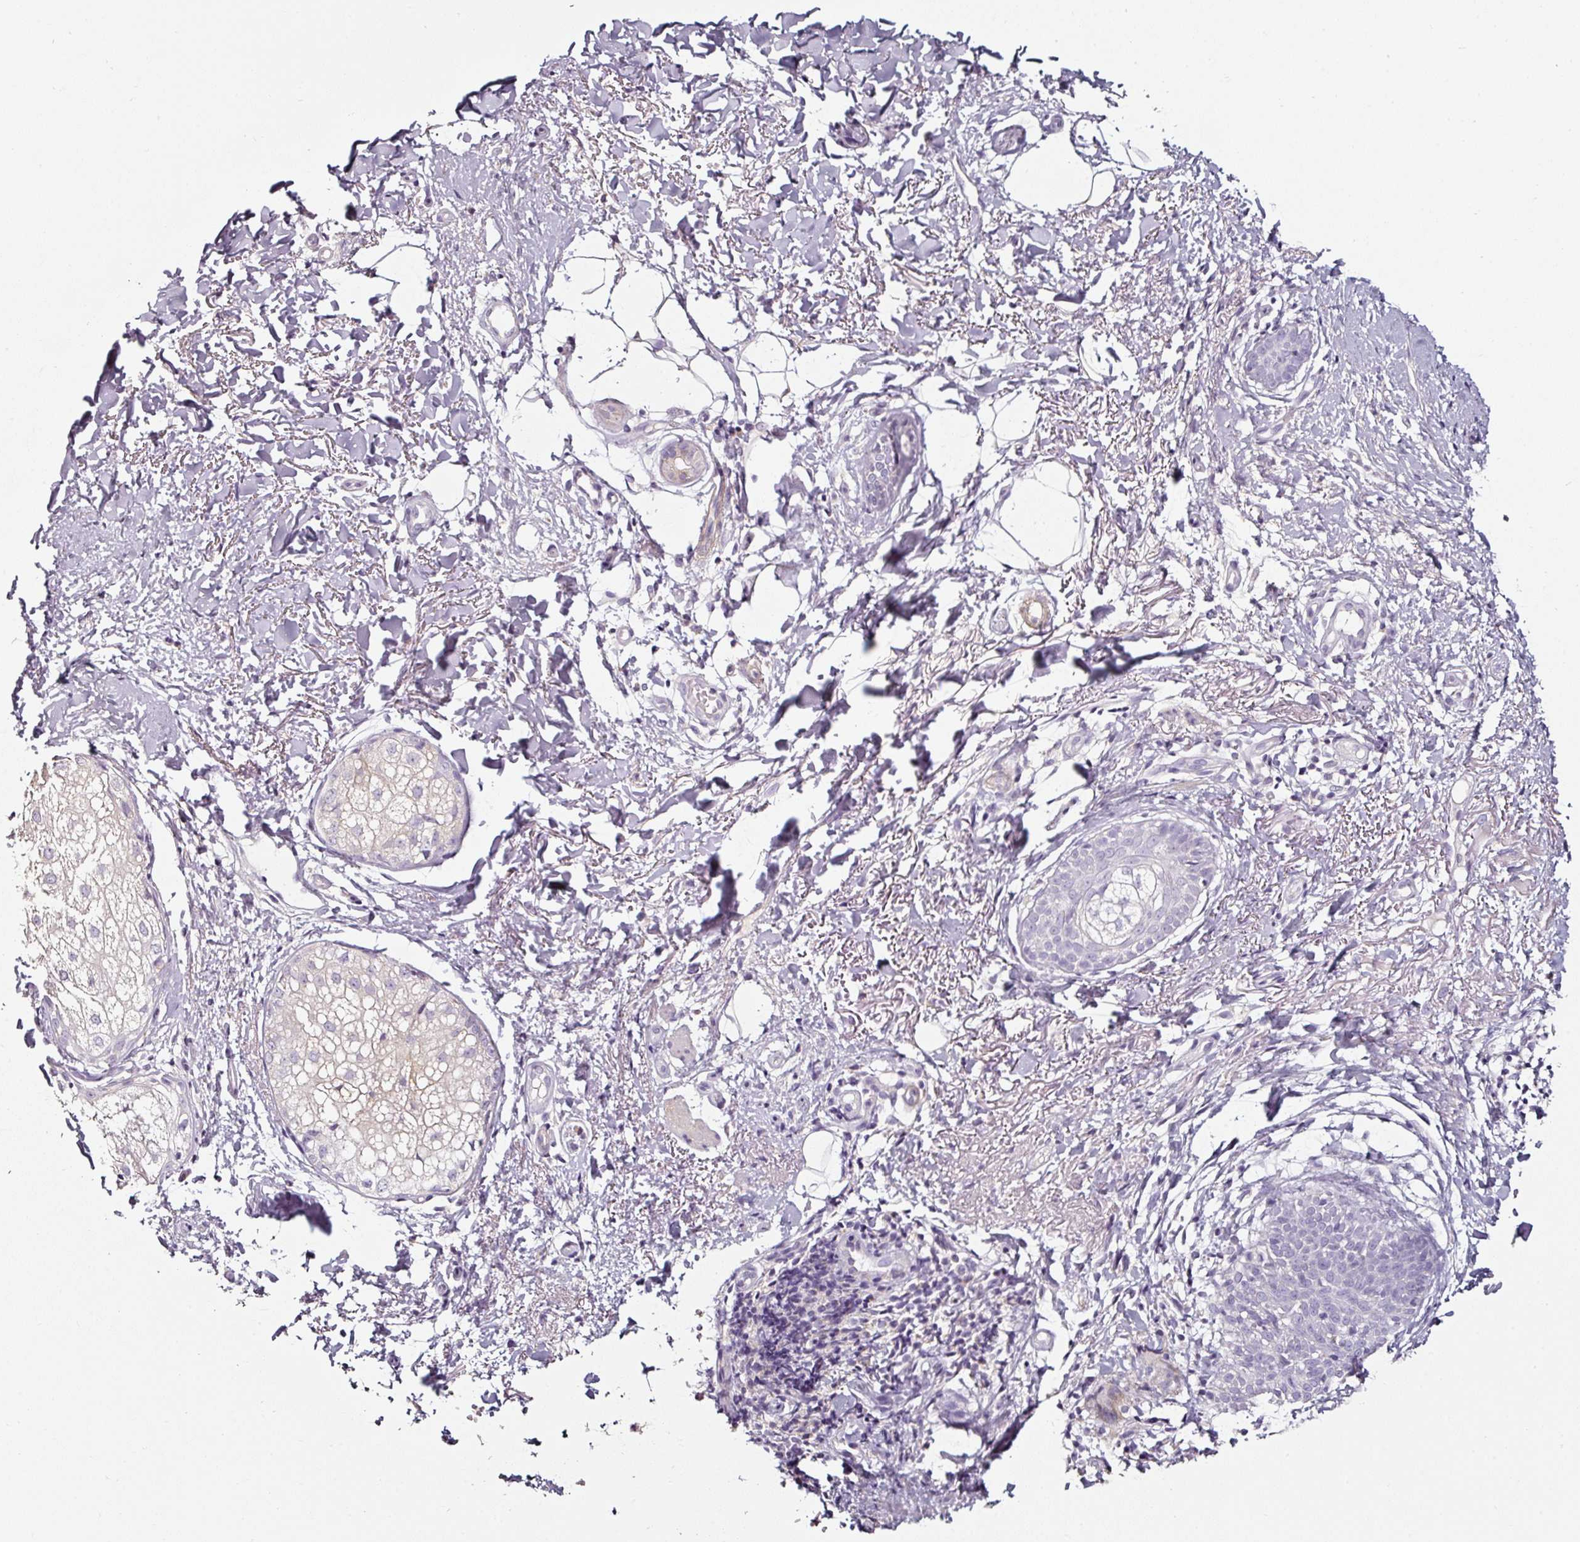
{"staining": {"intensity": "negative", "quantity": "none", "location": "none"}, "tissue": "skin cancer", "cell_type": "Tumor cells", "image_type": "cancer", "snomed": [{"axis": "morphology", "description": "Basal cell carcinoma"}, {"axis": "topography", "description": "Skin"}], "caption": "Immunohistochemistry (IHC) photomicrograph of skin cancer stained for a protein (brown), which displays no positivity in tumor cells.", "gene": "CAP2", "patient": {"sex": "female", "age": 60}}